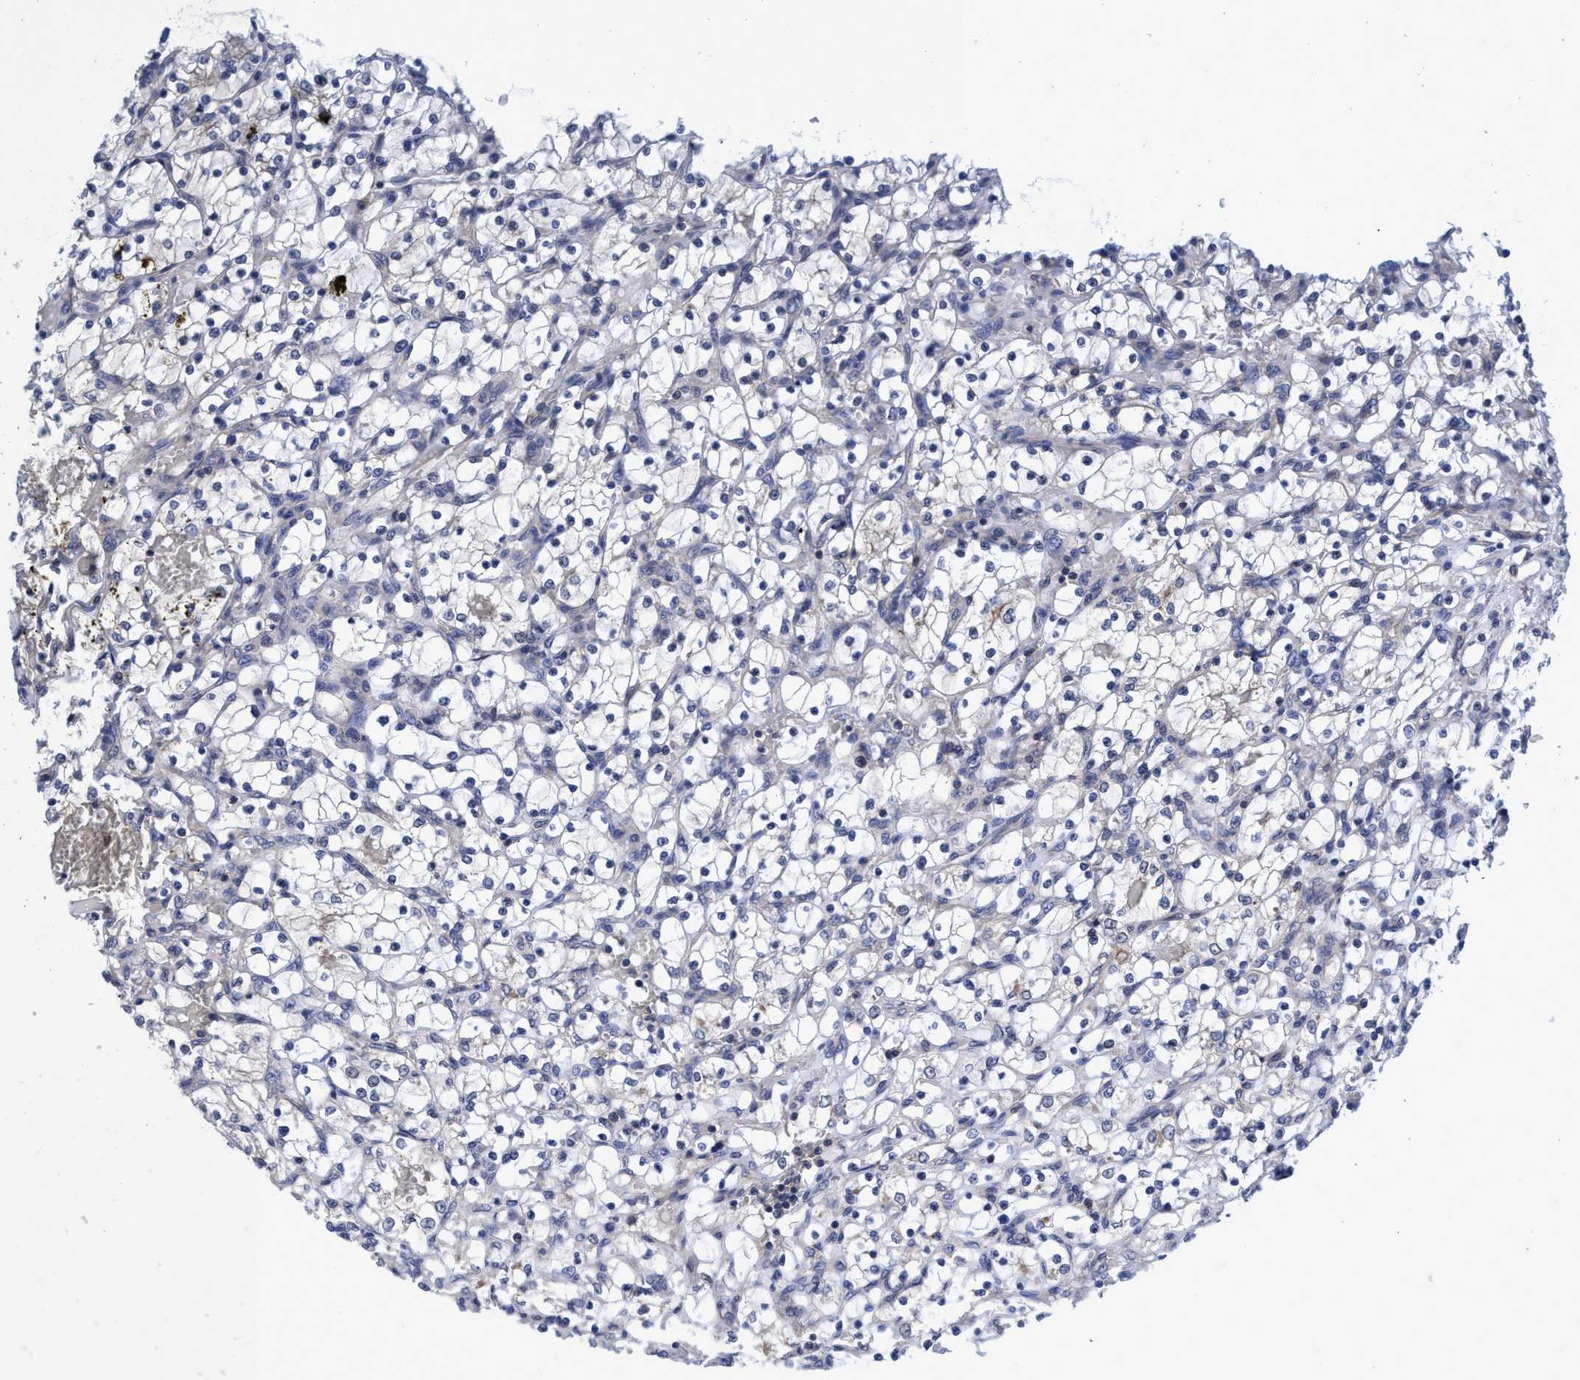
{"staining": {"intensity": "negative", "quantity": "none", "location": "none"}, "tissue": "renal cancer", "cell_type": "Tumor cells", "image_type": "cancer", "snomed": [{"axis": "morphology", "description": "Adenocarcinoma, NOS"}, {"axis": "topography", "description": "Kidney"}], "caption": "DAB (3,3'-diaminobenzidine) immunohistochemical staining of adenocarcinoma (renal) exhibits no significant expression in tumor cells. The staining is performed using DAB (3,3'-diaminobenzidine) brown chromogen with nuclei counter-stained in using hematoxylin.", "gene": "CALCOCO2", "patient": {"sex": "female", "age": 69}}